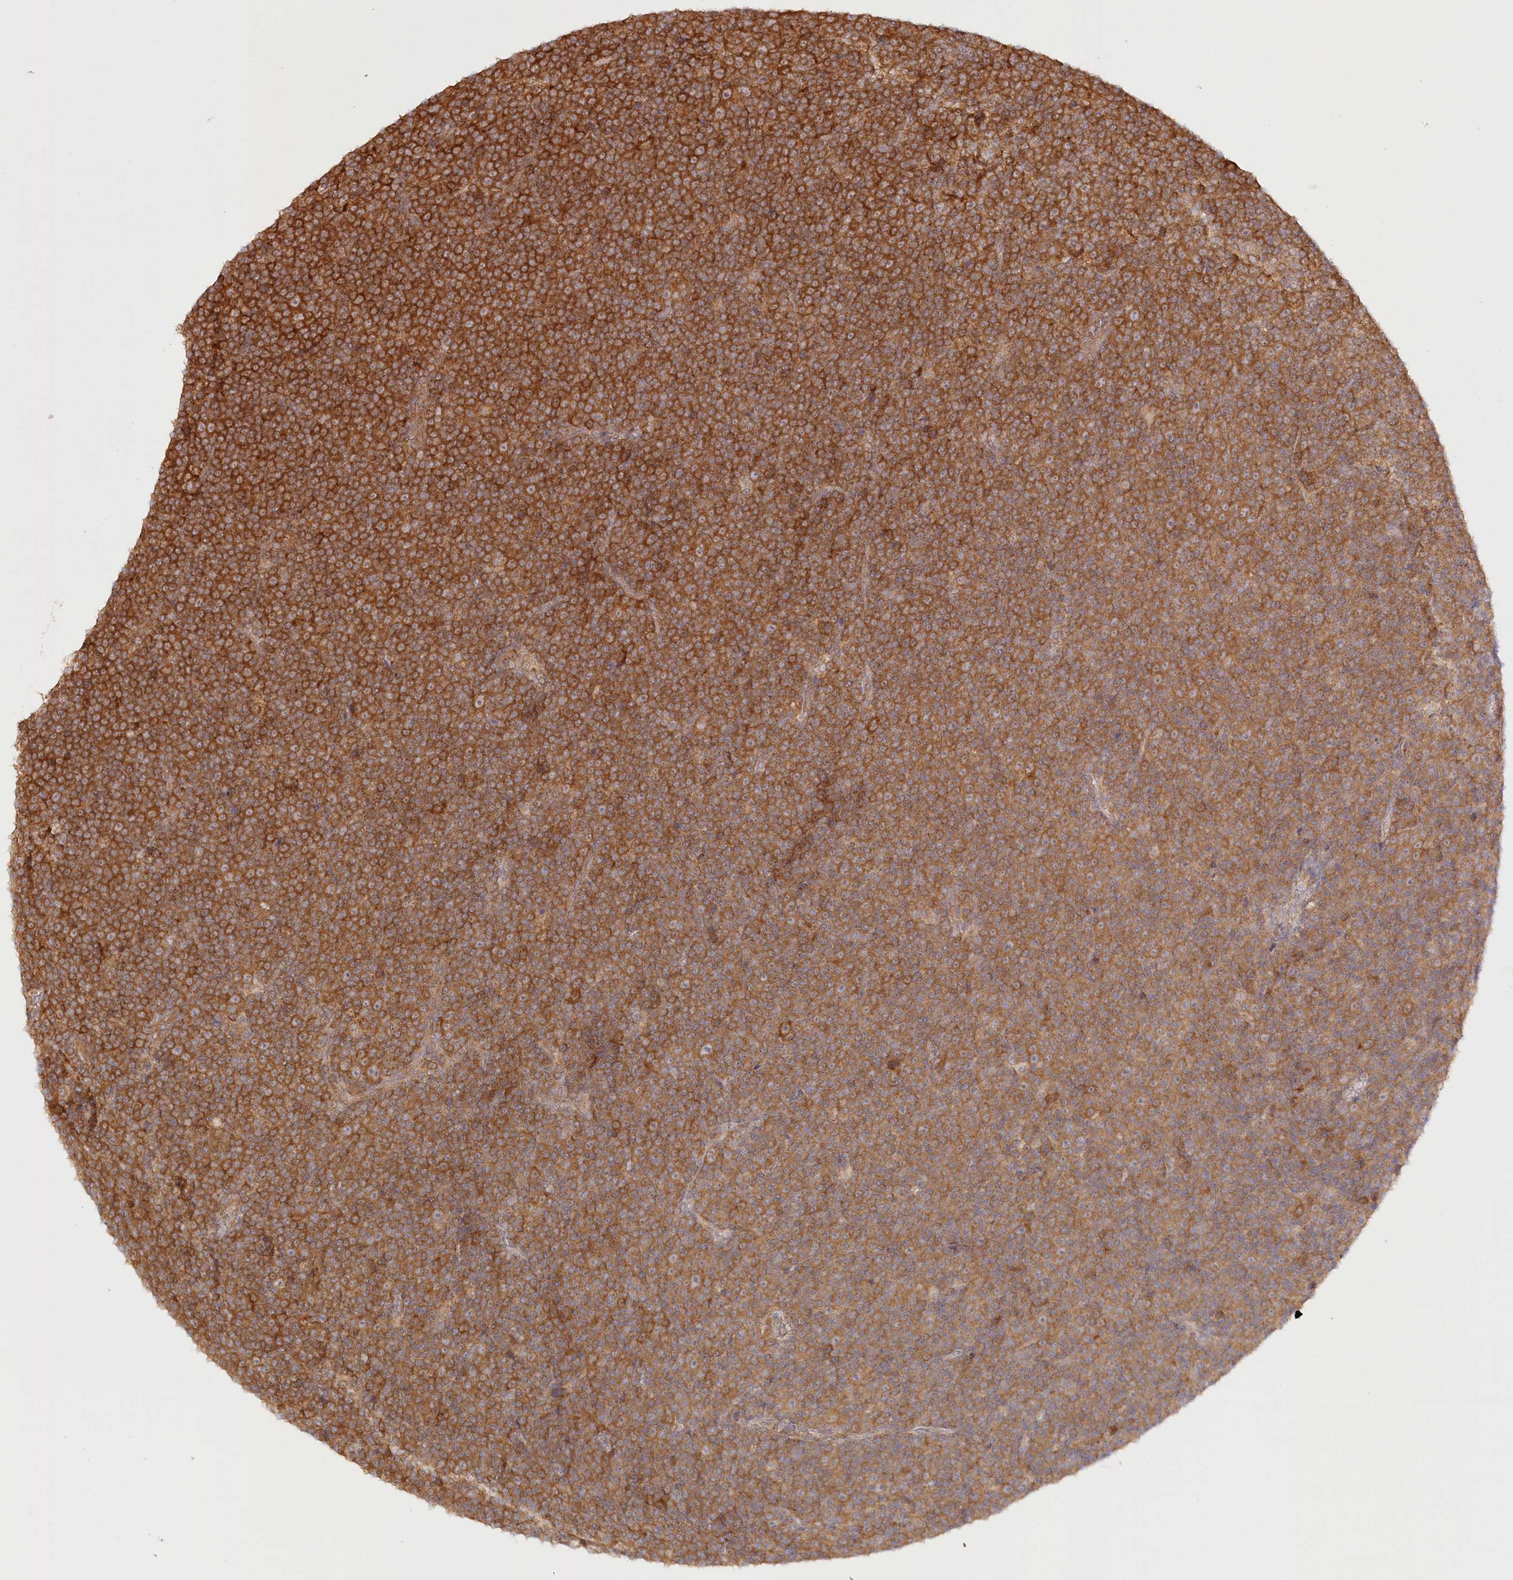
{"staining": {"intensity": "strong", "quantity": ">75%", "location": "cytoplasmic/membranous"}, "tissue": "lymphoma", "cell_type": "Tumor cells", "image_type": "cancer", "snomed": [{"axis": "morphology", "description": "Malignant lymphoma, non-Hodgkin's type, Low grade"}, {"axis": "topography", "description": "Lymph node"}], "caption": "Lymphoma was stained to show a protein in brown. There is high levels of strong cytoplasmic/membranous expression in approximately >75% of tumor cells. The protein is stained brown, and the nuclei are stained in blue (DAB (3,3'-diaminobenzidine) IHC with brightfield microscopy, high magnification).", "gene": "INPP4B", "patient": {"sex": "female", "age": 67}}